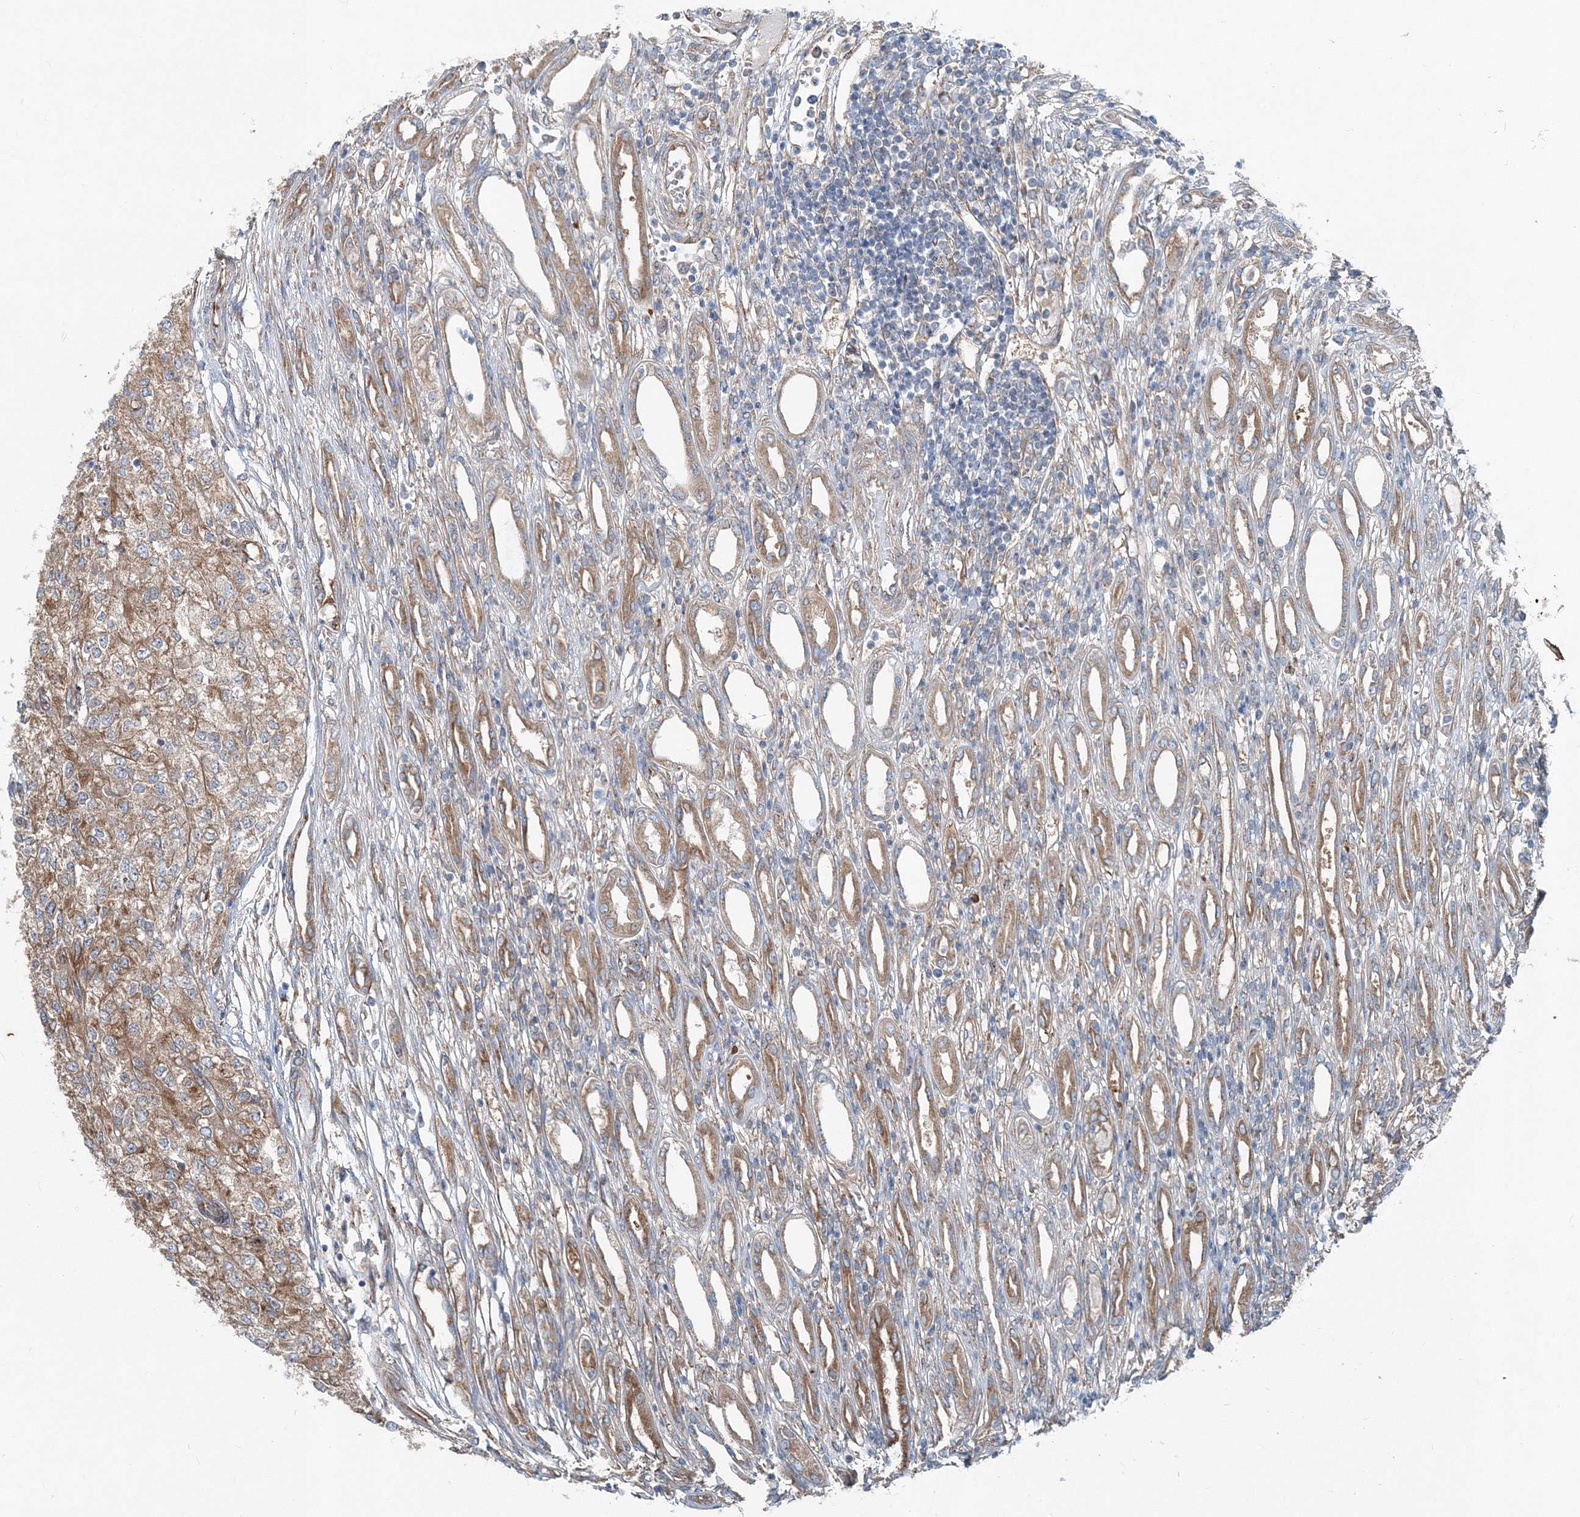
{"staining": {"intensity": "moderate", "quantity": ">75%", "location": "cytoplasmic/membranous"}, "tissue": "renal cancer", "cell_type": "Tumor cells", "image_type": "cancer", "snomed": [{"axis": "morphology", "description": "Adenocarcinoma, NOS"}, {"axis": "topography", "description": "Kidney"}], "caption": "Renal cancer tissue reveals moderate cytoplasmic/membranous positivity in approximately >75% of tumor cells", "gene": "MPHOSPH9", "patient": {"sex": "female", "age": 54}}